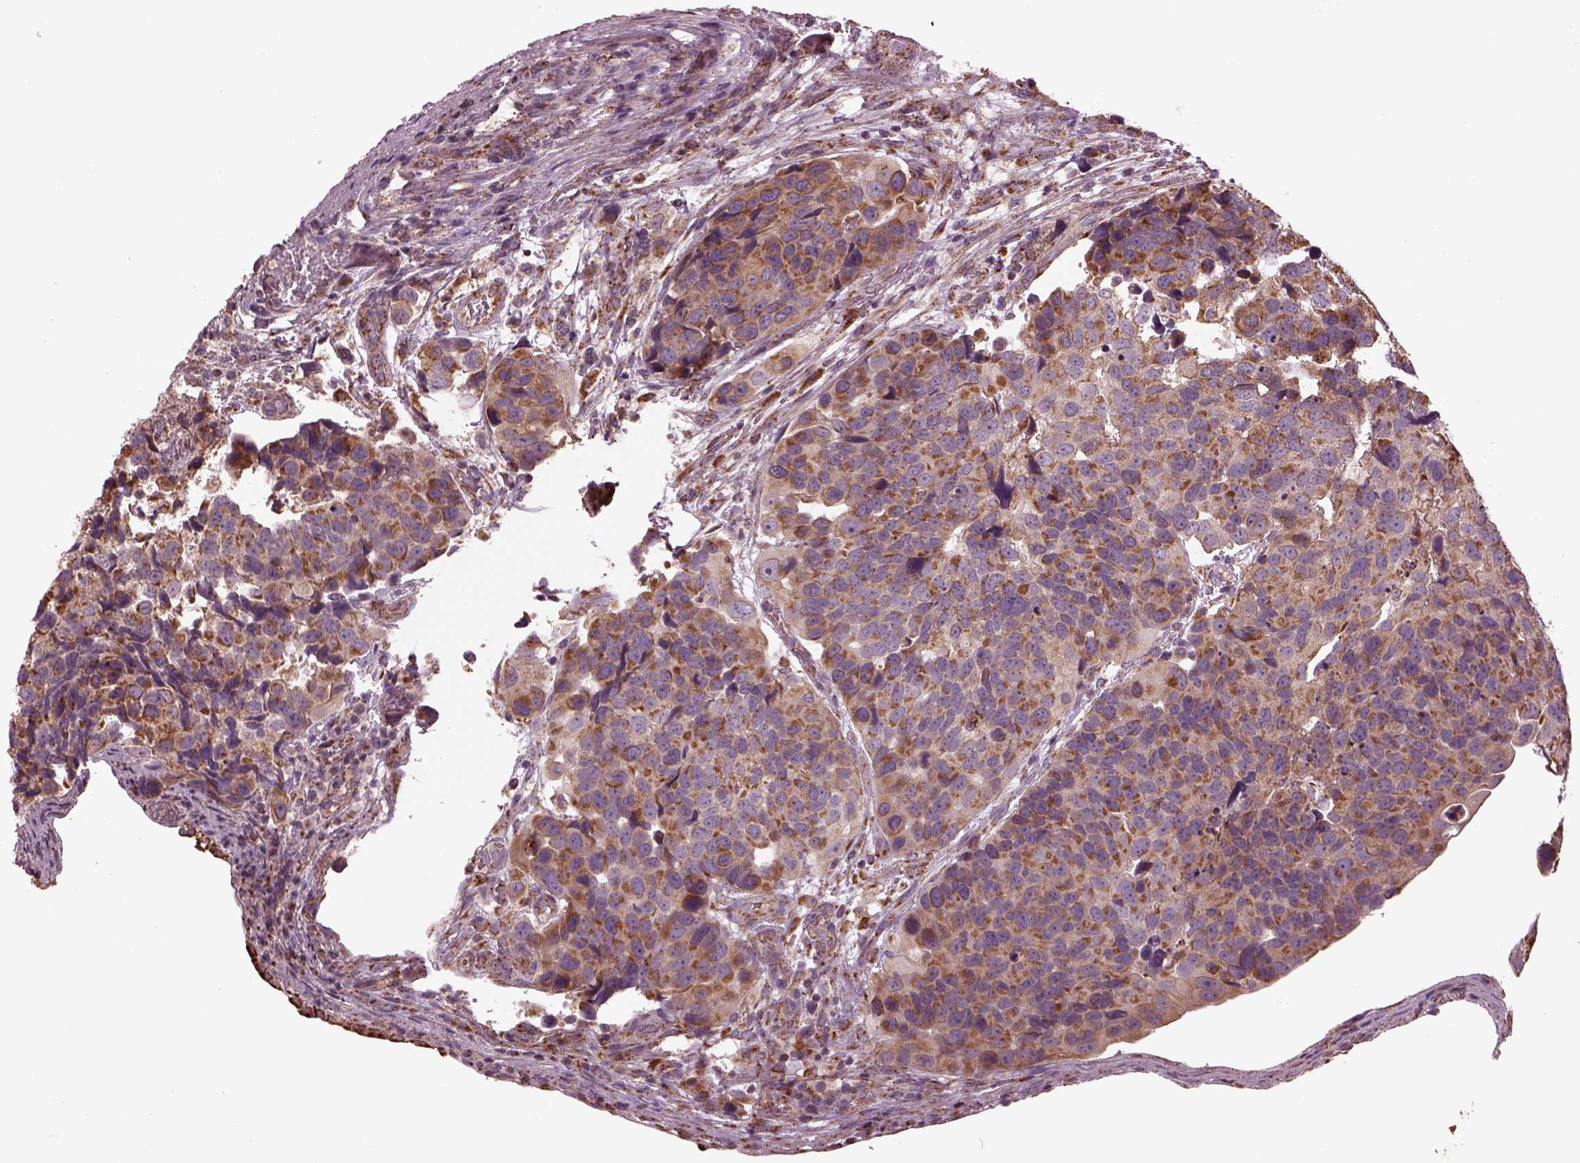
{"staining": {"intensity": "weak", "quantity": "25%-75%", "location": "cytoplasmic/membranous"}, "tissue": "urothelial cancer", "cell_type": "Tumor cells", "image_type": "cancer", "snomed": [{"axis": "morphology", "description": "Urothelial carcinoma, High grade"}, {"axis": "topography", "description": "Urinary bladder"}], "caption": "Urothelial cancer stained with IHC displays weak cytoplasmic/membranous expression in about 25%-75% of tumor cells. The staining was performed using DAB, with brown indicating positive protein expression. Nuclei are stained blue with hematoxylin.", "gene": "TMEM254", "patient": {"sex": "male", "age": 60}}